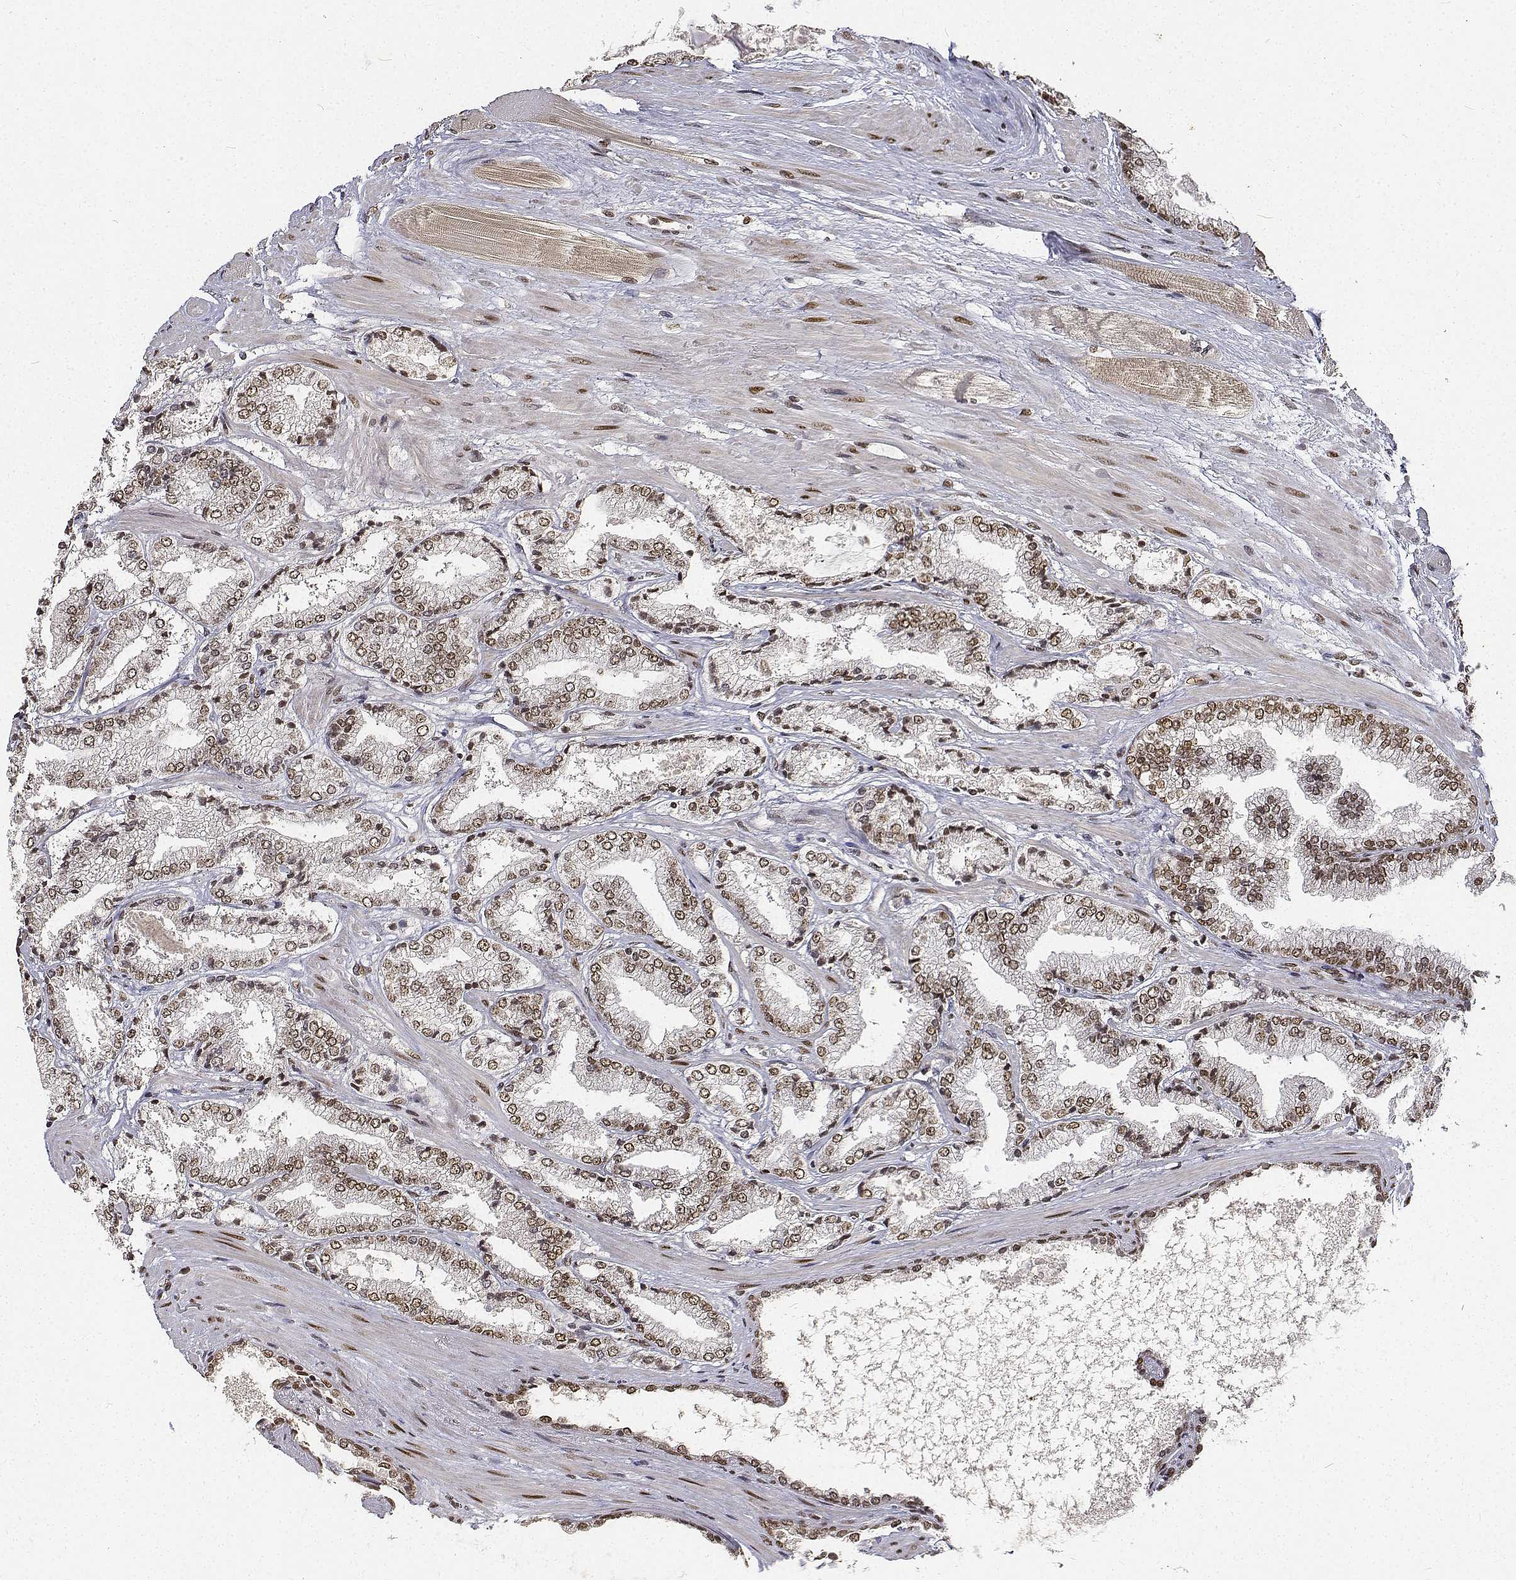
{"staining": {"intensity": "moderate", "quantity": ">75%", "location": "nuclear"}, "tissue": "prostate cancer", "cell_type": "Tumor cells", "image_type": "cancer", "snomed": [{"axis": "morphology", "description": "Adenocarcinoma, High grade"}, {"axis": "topography", "description": "Prostate"}], "caption": "This photomicrograph displays high-grade adenocarcinoma (prostate) stained with immunohistochemistry to label a protein in brown. The nuclear of tumor cells show moderate positivity for the protein. Nuclei are counter-stained blue.", "gene": "ATRX", "patient": {"sex": "male", "age": 64}}